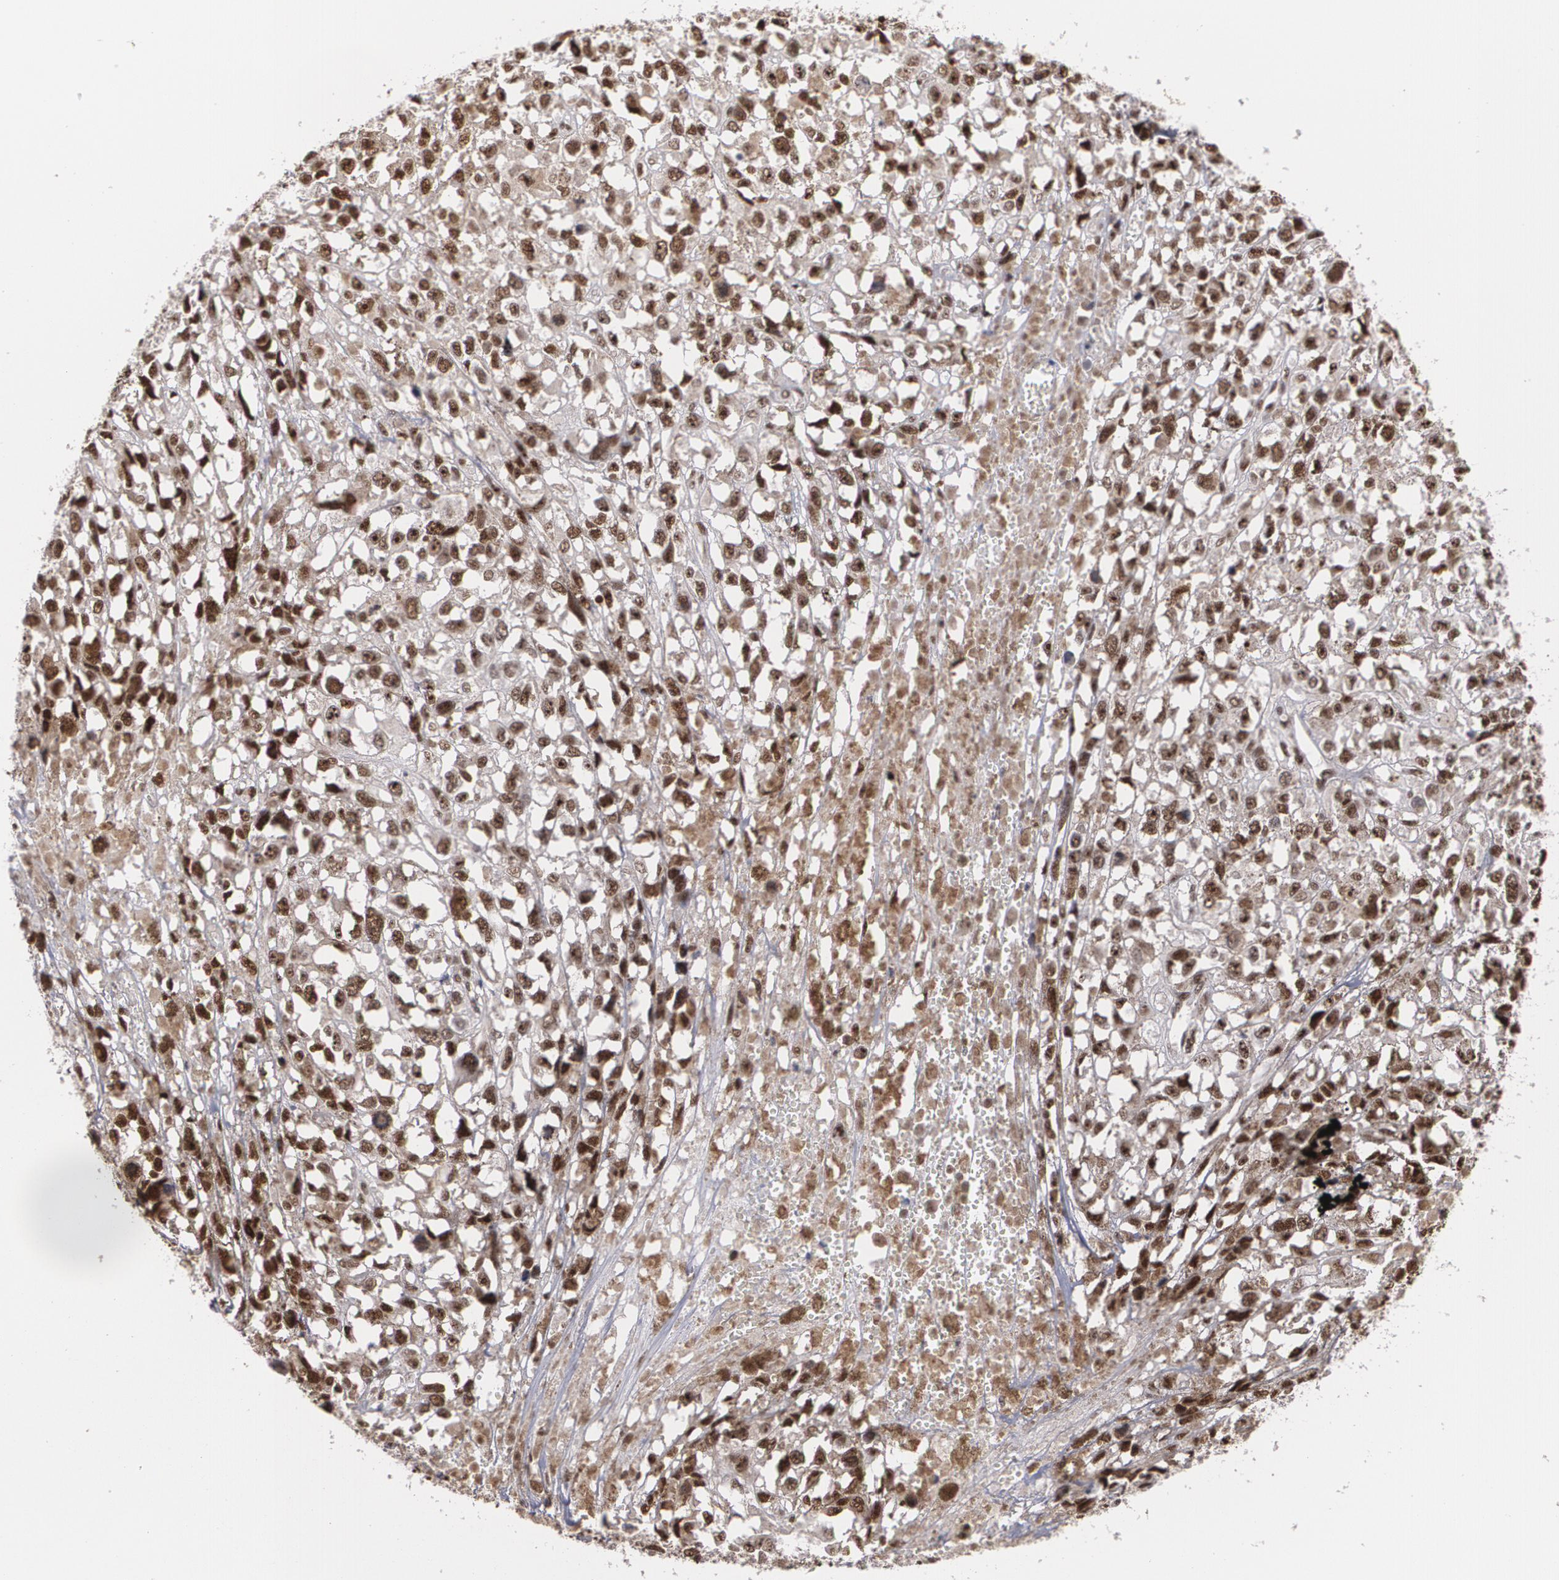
{"staining": {"intensity": "moderate", "quantity": ">75%", "location": "nuclear"}, "tissue": "melanoma", "cell_type": "Tumor cells", "image_type": "cancer", "snomed": [{"axis": "morphology", "description": "Malignant melanoma, Metastatic site"}, {"axis": "topography", "description": "Lymph node"}], "caption": "Immunohistochemistry (IHC) image of neoplastic tissue: human malignant melanoma (metastatic site) stained using immunohistochemistry reveals medium levels of moderate protein expression localized specifically in the nuclear of tumor cells, appearing as a nuclear brown color.", "gene": "ZNF234", "patient": {"sex": "male", "age": 59}}